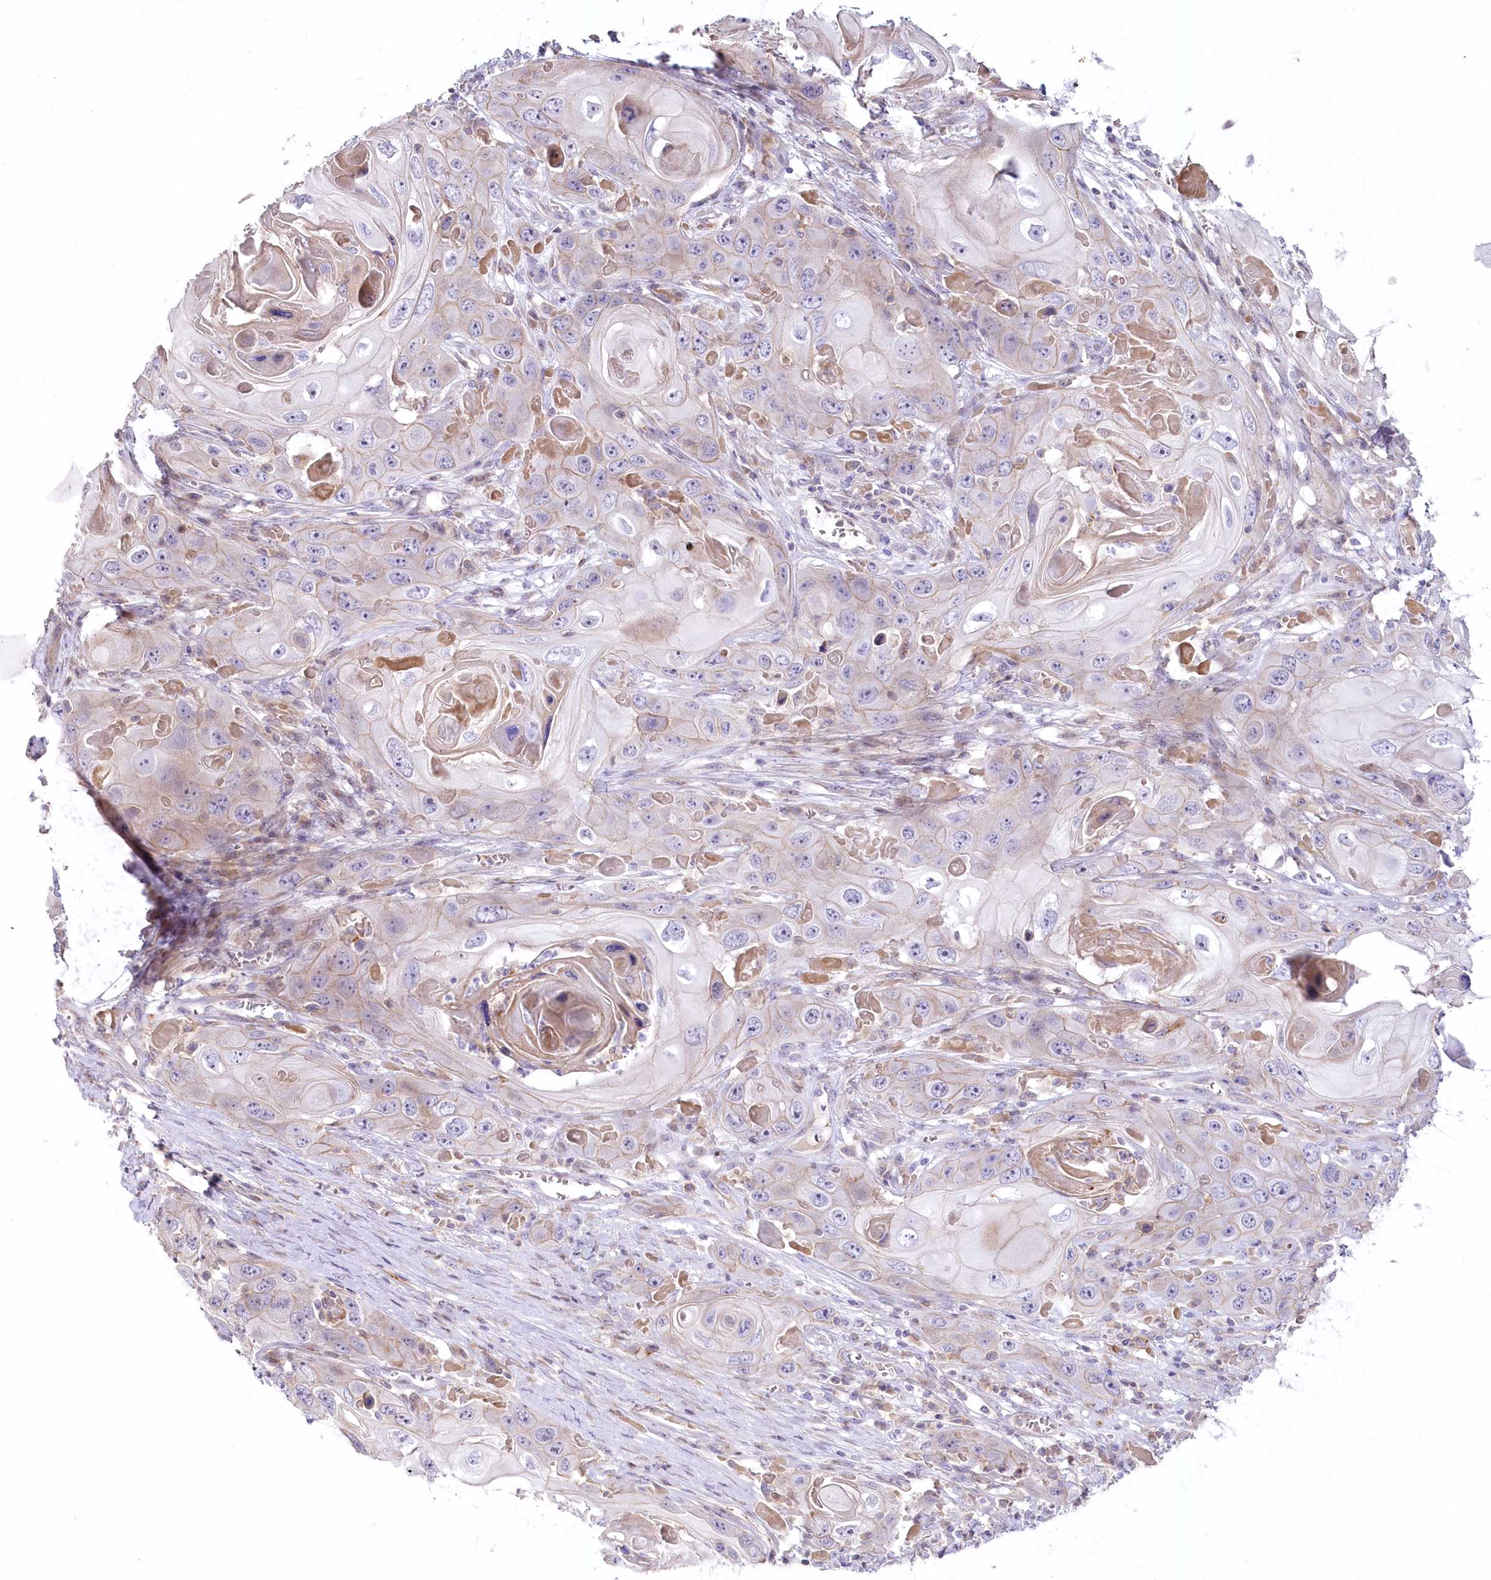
{"staining": {"intensity": "negative", "quantity": "none", "location": "none"}, "tissue": "skin cancer", "cell_type": "Tumor cells", "image_type": "cancer", "snomed": [{"axis": "morphology", "description": "Squamous cell carcinoma, NOS"}, {"axis": "topography", "description": "Skin"}], "caption": "High magnification brightfield microscopy of skin cancer stained with DAB (brown) and counterstained with hematoxylin (blue): tumor cells show no significant expression.", "gene": "SLC6A11", "patient": {"sex": "male", "age": 55}}